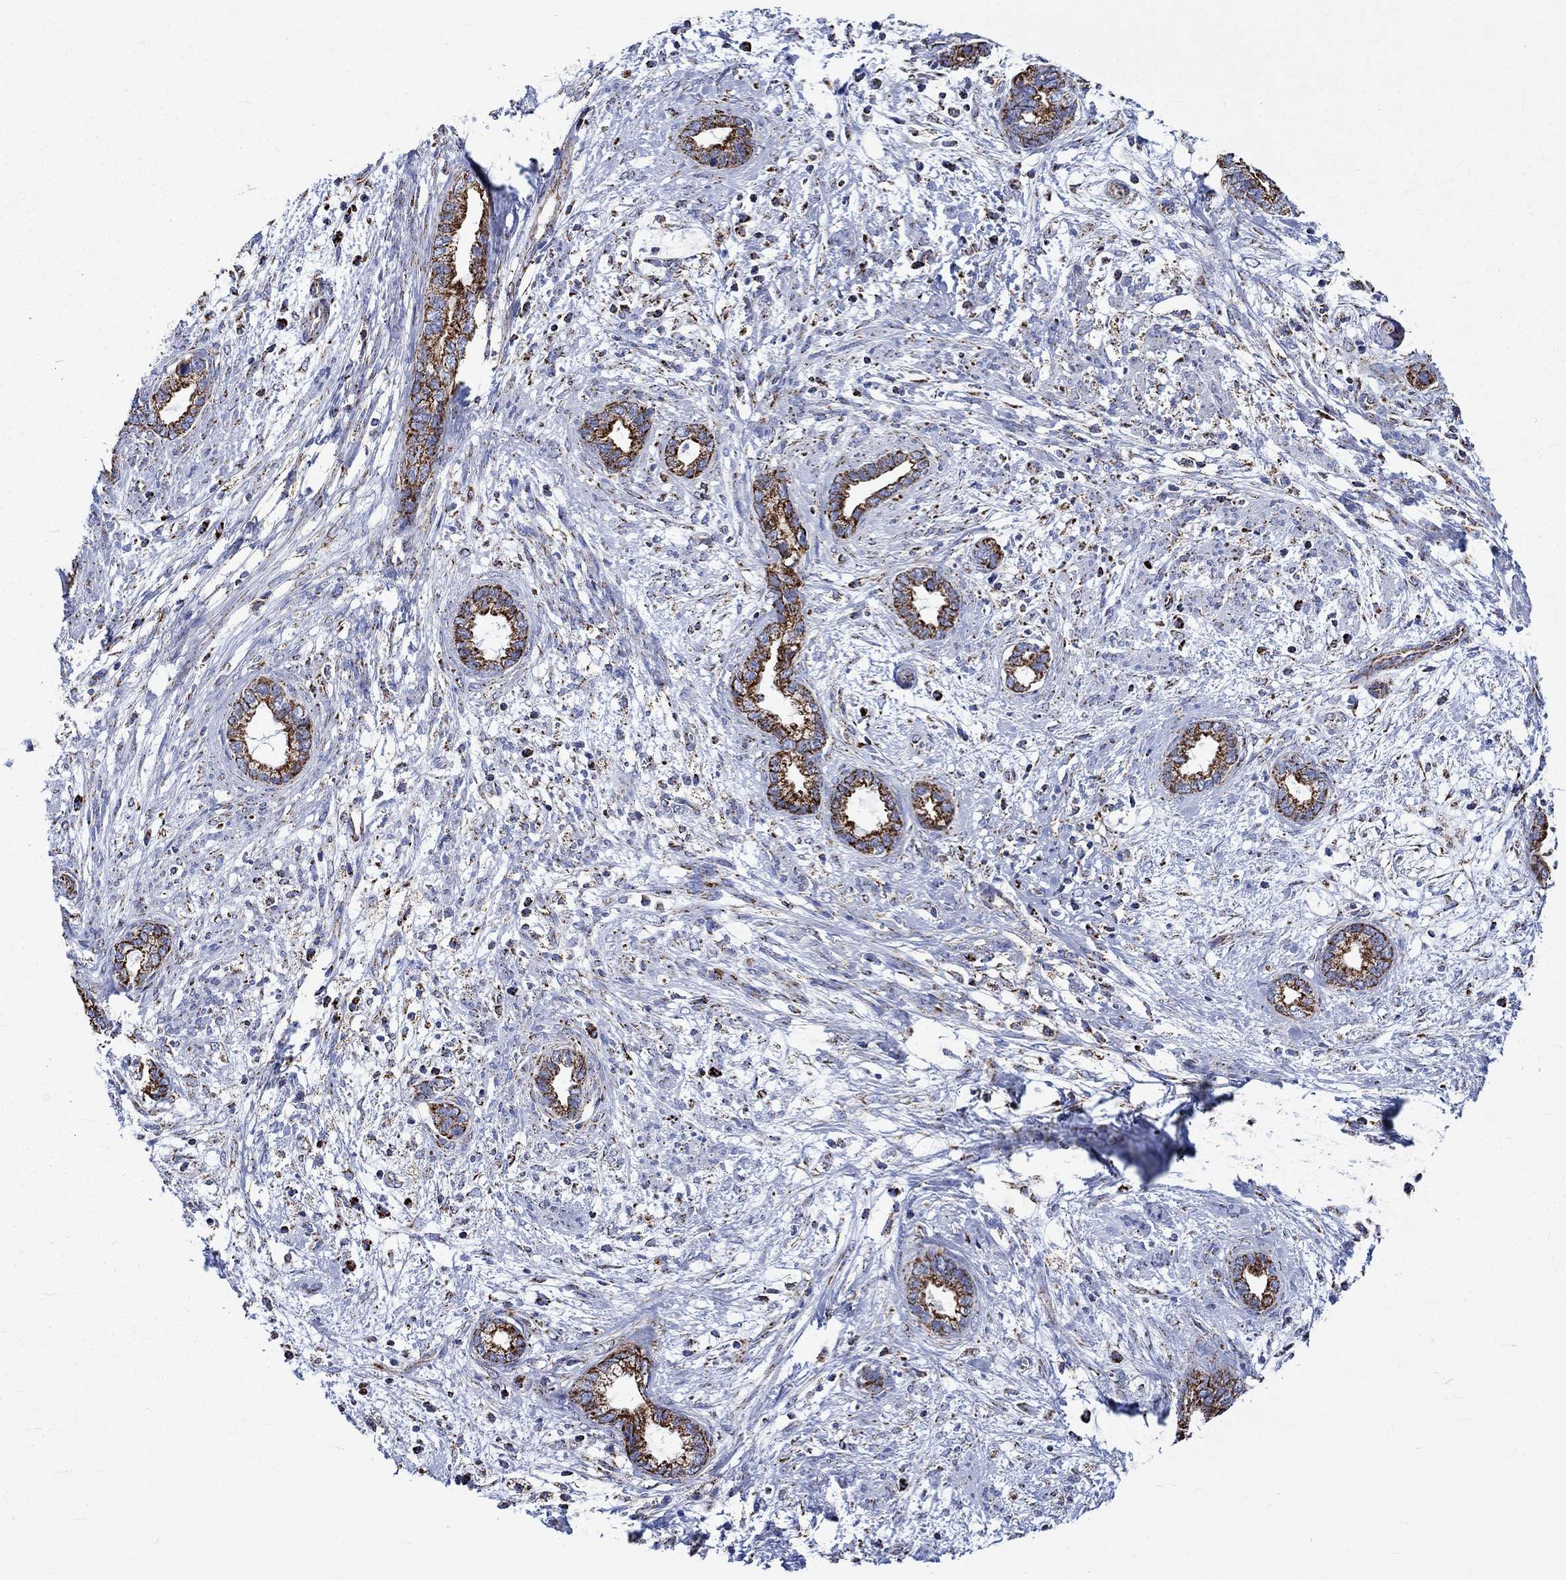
{"staining": {"intensity": "strong", "quantity": ">75%", "location": "cytoplasmic/membranous"}, "tissue": "cervical cancer", "cell_type": "Tumor cells", "image_type": "cancer", "snomed": [{"axis": "morphology", "description": "Adenocarcinoma, NOS"}, {"axis": "topography", "description": "Cervix"}], "caption": "A high-resolution image shows immunohistochemistry (IHC) staining of cervical adenocarcinoma, which shows strong cytoplasmic/membranous expression in approximately >75% of tumor cells. (IHC, brightfield microscopy, high magnification).", "gene": "RCE1", "patient": {"sex": "female", "age": 62}}